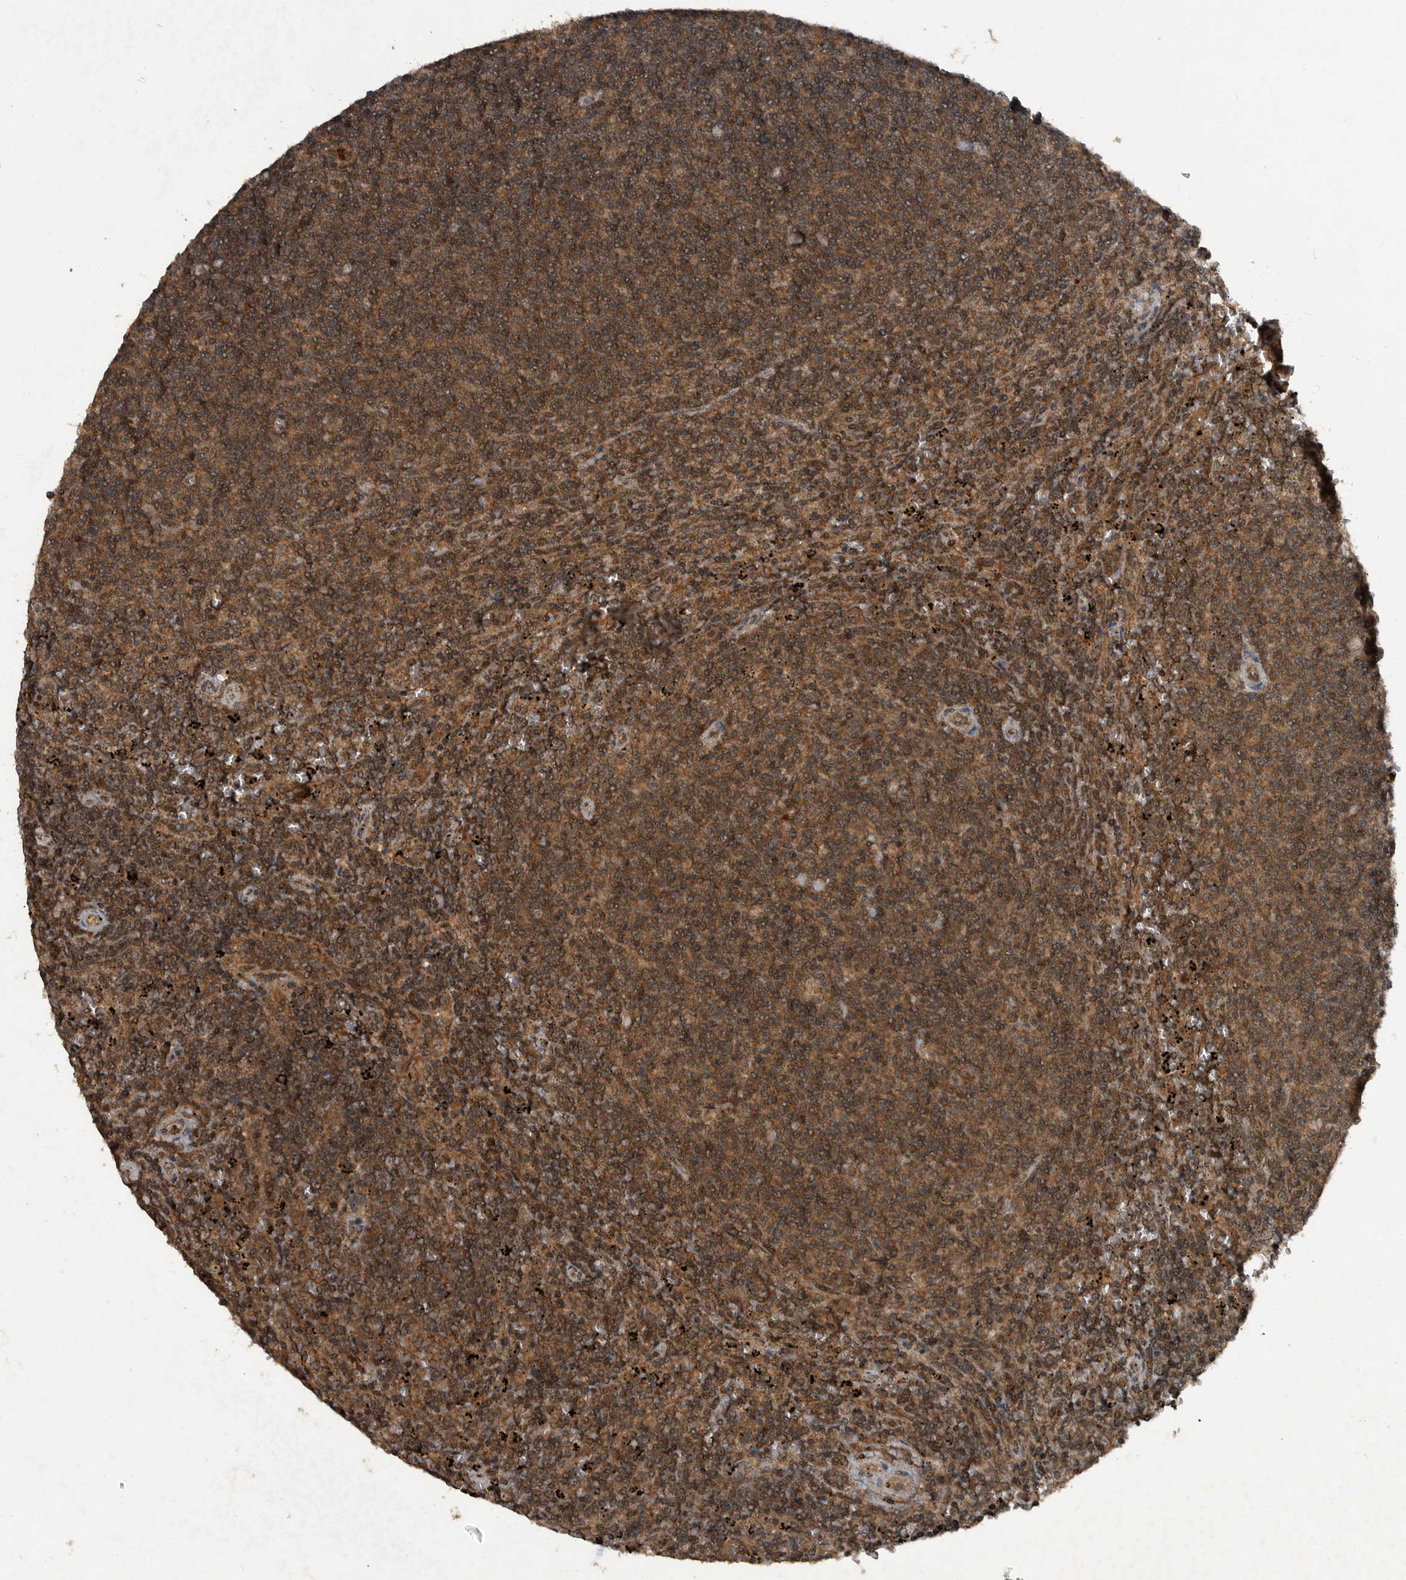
{"staining": {"intensity": "moderate", "quantity": ">75%", "location": "cytoplasmic/membranous,nuclear"}, "tissue": "lymphoma", "cell_type": "Tumor cells", "image_type": "cancer", "snomed": [{"axis": "morphology", "description": "Malignant lymphoma, non-Hodgkin's type, Low grade"}, {"axis": "topography", "description": "Spleen"}], "caption": "Brown immunohistochemical staining in human lymphoma displays moderate cytoplasmic/membranous and nuclear expression in about >75% of tumor cells.", "gene": "FOXO1", "patient": {"sex": "female", "age": 50}}